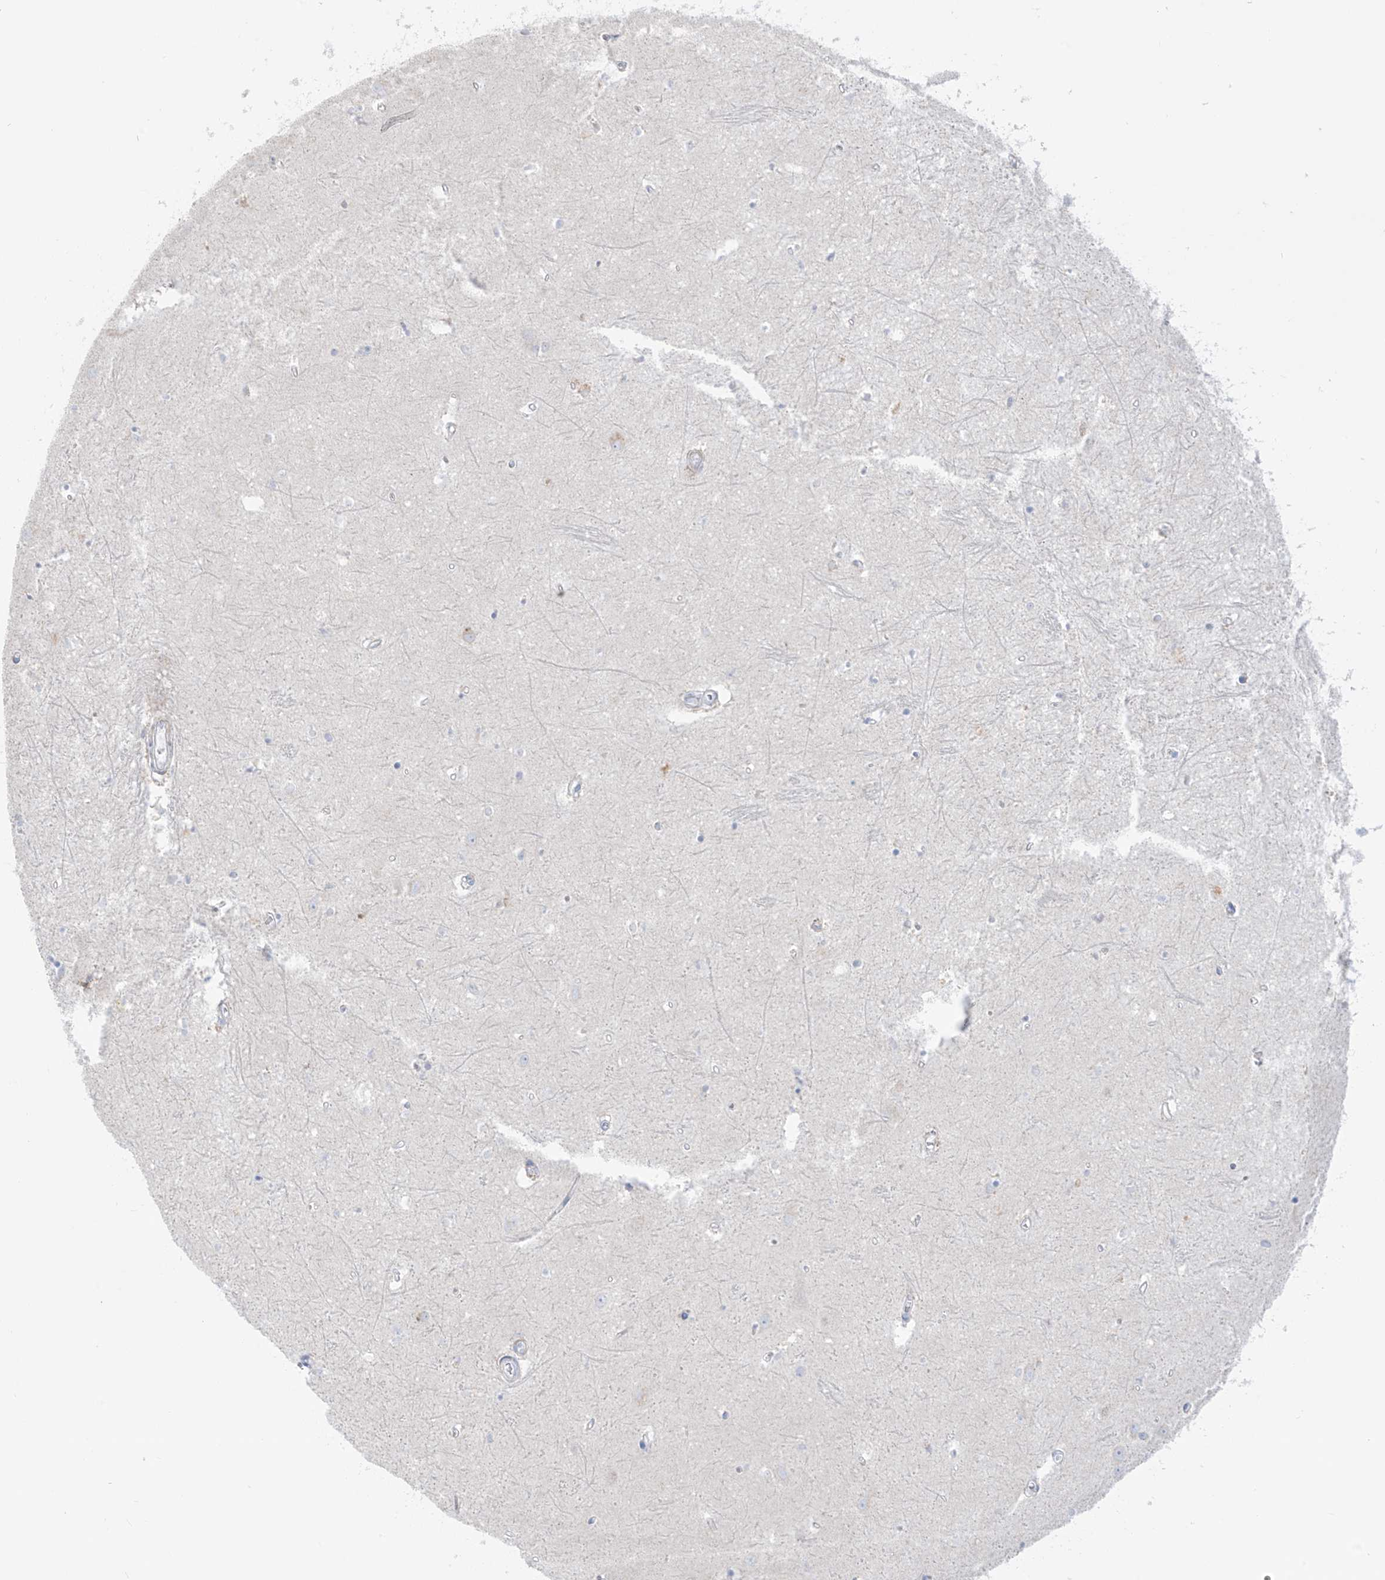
{"staining": {"intensity": "negative", "quantity": "none", "location": "none"}, "tissue": "hippocampus", "cell_type": "Glial cells", "image_type": "normal", "snomed": [{"axis": "morphology", "description": "Normal tissue, NOS"}, {"axis": "topography", "description": "Hippocampus"}], "caption": "This is an IHC micrograph of unremarkable hippocampus. There is no staining in glial cells.", "gene": "SLC26A3", "patient": {"sex": "female", "age": 64}}